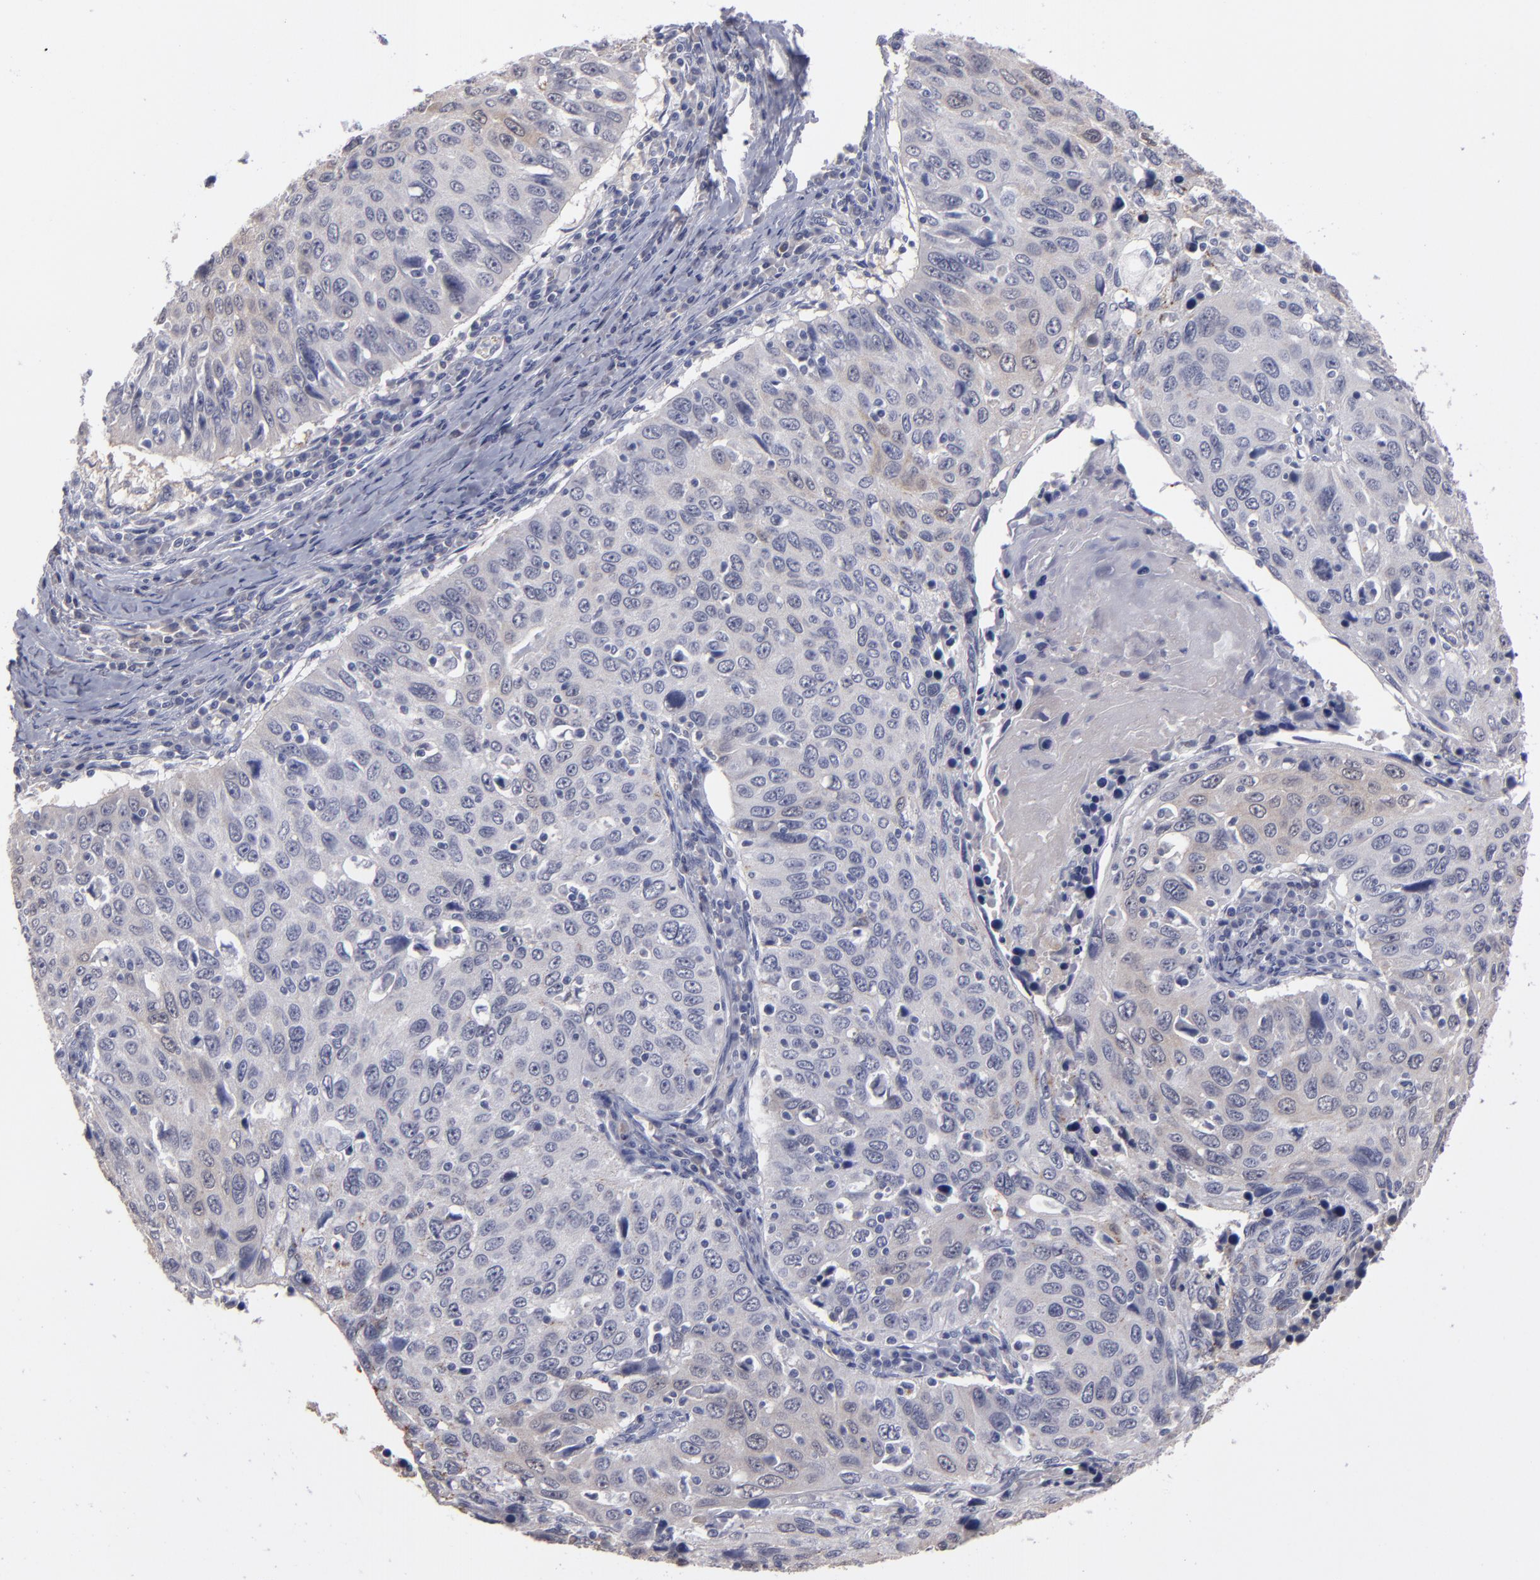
{"staining": {"intensity": "weak", "quantity": "<25%", "location": "cytoplasmic/membranous"}, "tissue": "cervical cancer", "cell_type": "Tumor cells", "image_type": "cancer", "snomed": [{"axis": "morphology", "description": "Squamous cell carcinoma, NOS"}, {"axis": "topography", "description": "Cervix"}], "caption": "A high-resolution histopathology image shows immunohistochemistry (IHC) staining of cervical squamous cell carcinoma, which shows no significant expression in tumor cells.", "gene": "ITIH4", "patient": {"sex": "female", "age": 53}}